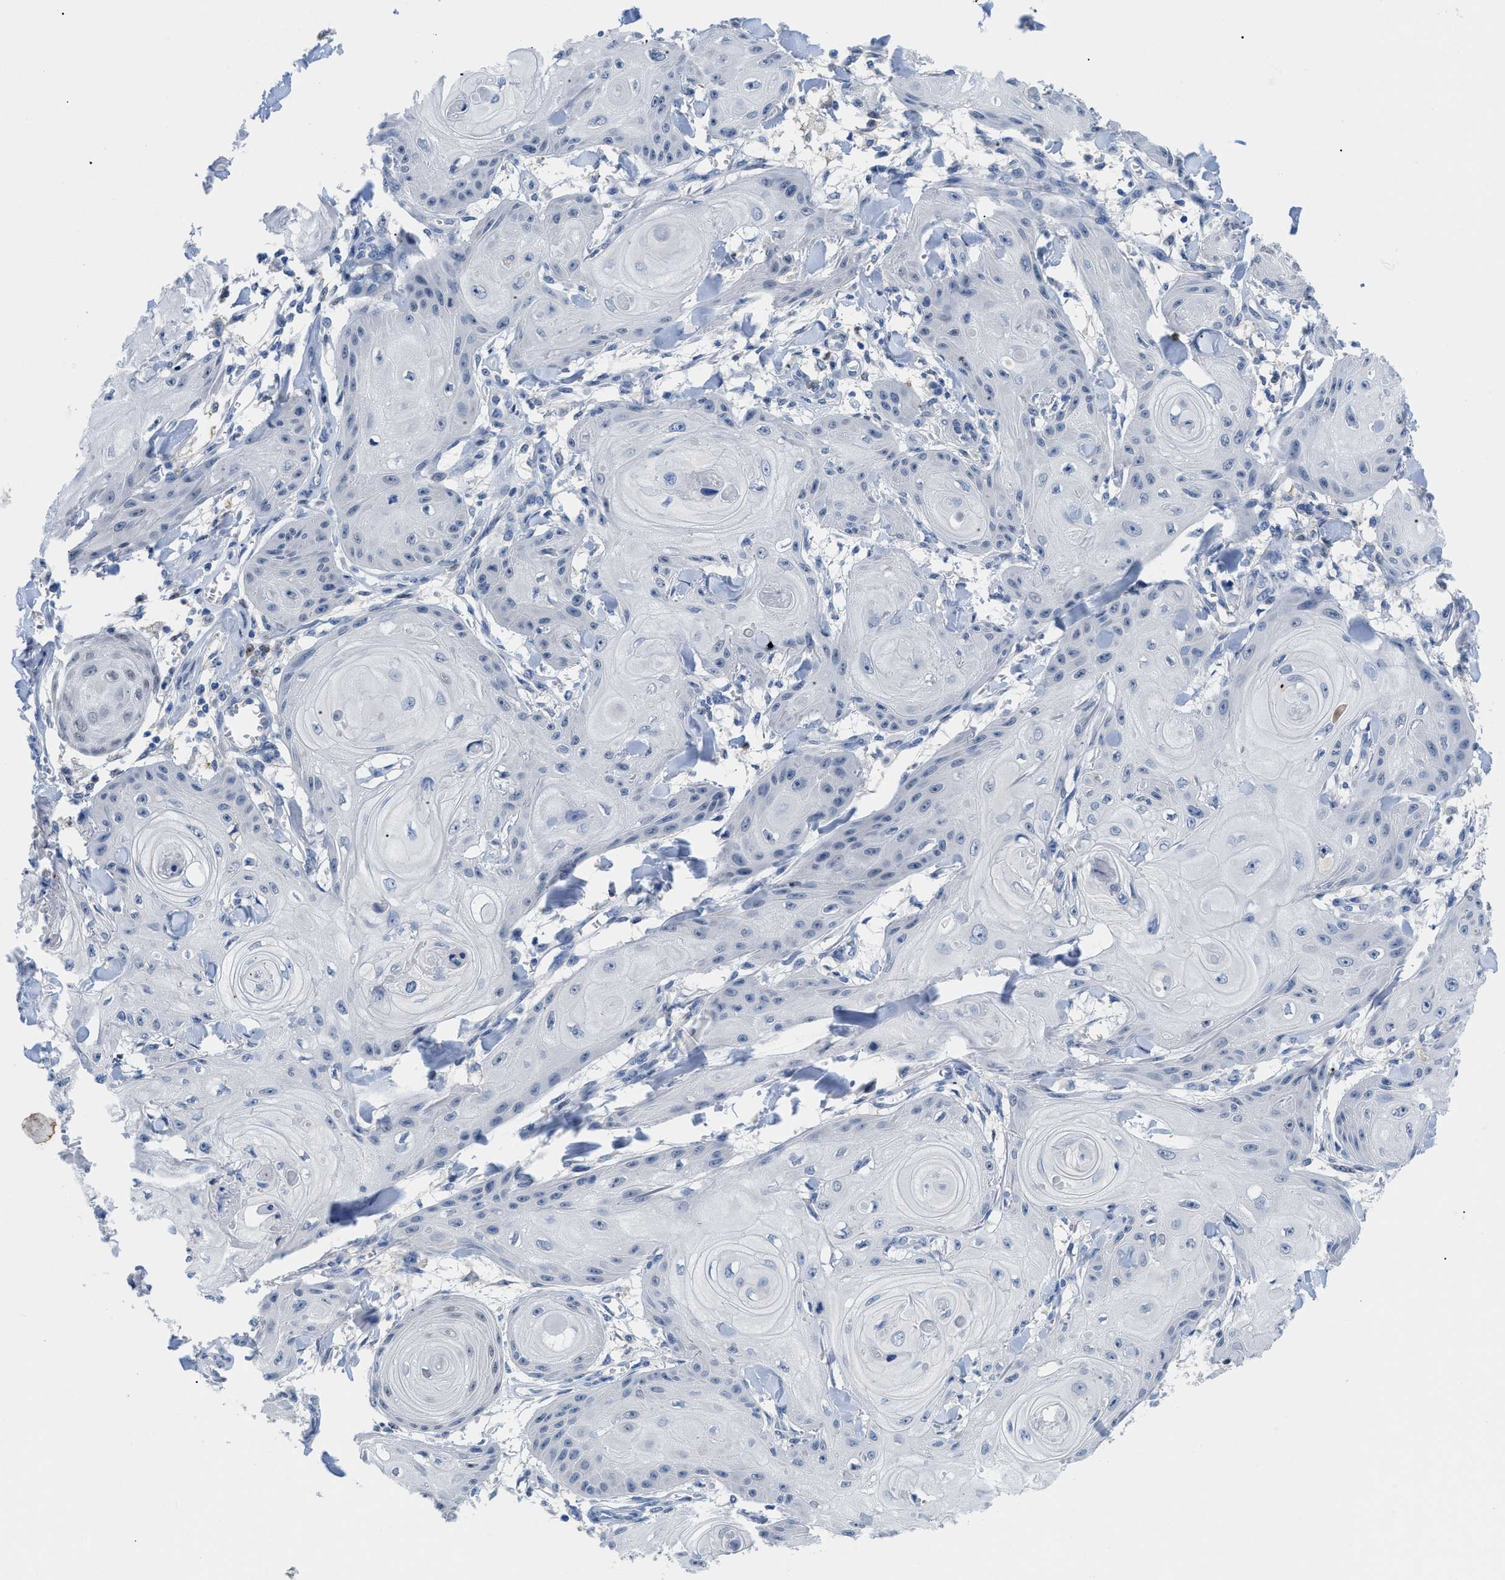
{"staining": {"intensity": "negative", "quantity": "none", "location": "none"}, "tissue": "skin cancer", "cell_type": "Tumor cells", "image_type": "cancer", "snomed": [{"axis": "morphology", "description": "Squamous cell carcinoma, NOS"}, {"axis": "topography", "description": "Skin"}], "caption": "Tumor cells are negative for protein expression in human skin cancer (squamous cell carcinoma).", "gene": "NFIX", "patient": {"sex": "male", "age": 74}}